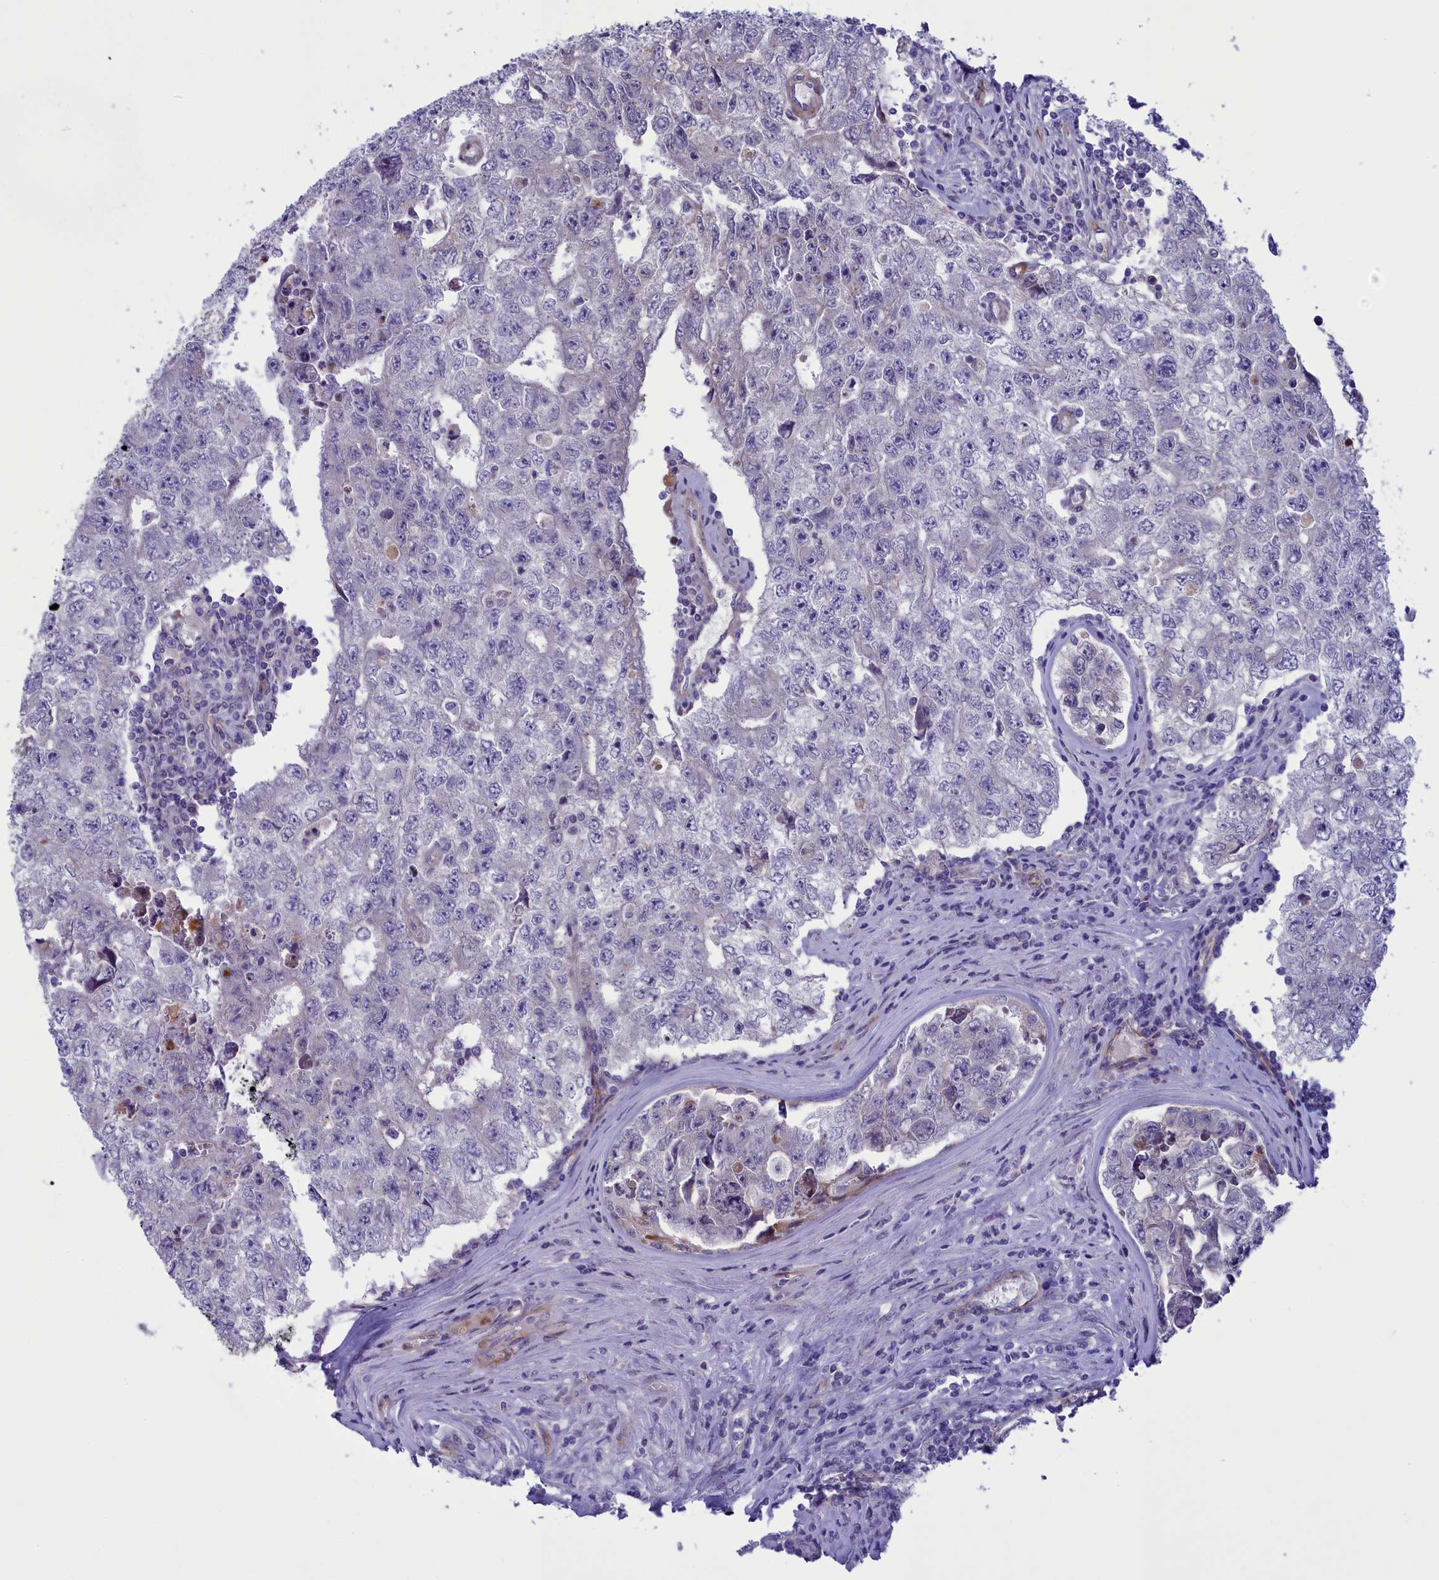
{"staining": {"intensity": "negative", "quantity": "none", "location": "none"}, "tissue": "testis cancer", "cell_type": "Tumor cells", "image_type": "cancer", "snomed": [{"axis": "morphology", "description": "Carcinoma, Embryonal, NOS"}, {"axis": "topography", "description": "Testis"}], "caption": "Tumor cells are negative for protein expression in human testis embryonal carcinoma.", "gene": "LOXL1", "patient": {"sex": "male", "age": 17}}